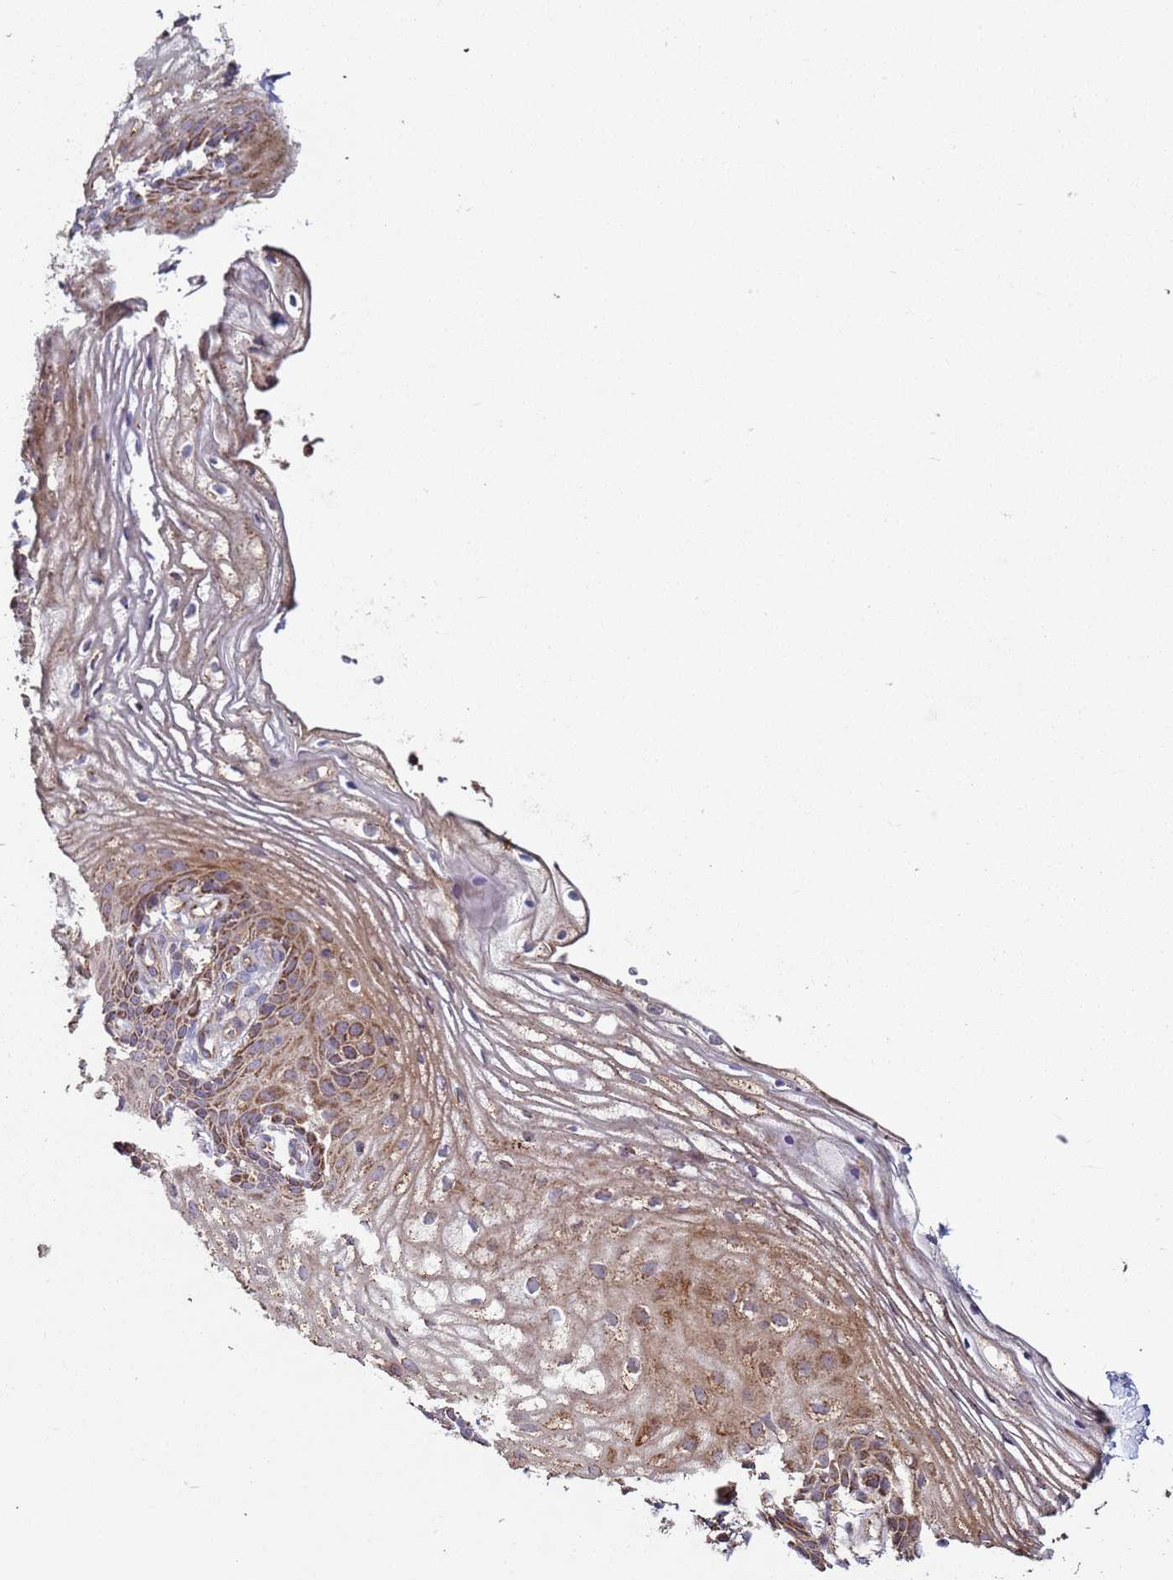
{"staining": {"intensity": "moderate", "quantity": "25%-75%", "location": "cytoplasmic/membranous"}, "tissue": "vagina", "cell_type": "Squamous epithelial cells", "image_type": "normal", "snomed": [{"axis": "morphology", "description": "Normal tissue, NOS"}, {"axis": "topography", "description": "Vagina"}], "caption": "Squamous epithelial cells demonstrate medium levels of moderate cytoplasmic/membranous expression in about 25%-75% of cells in normal vagina. Immunohistochemistry stains the protein of interest in brown and the nuclei are stained blue.", "gene": "FBXO33", "patient": {"sex": "female", "age": 60}}